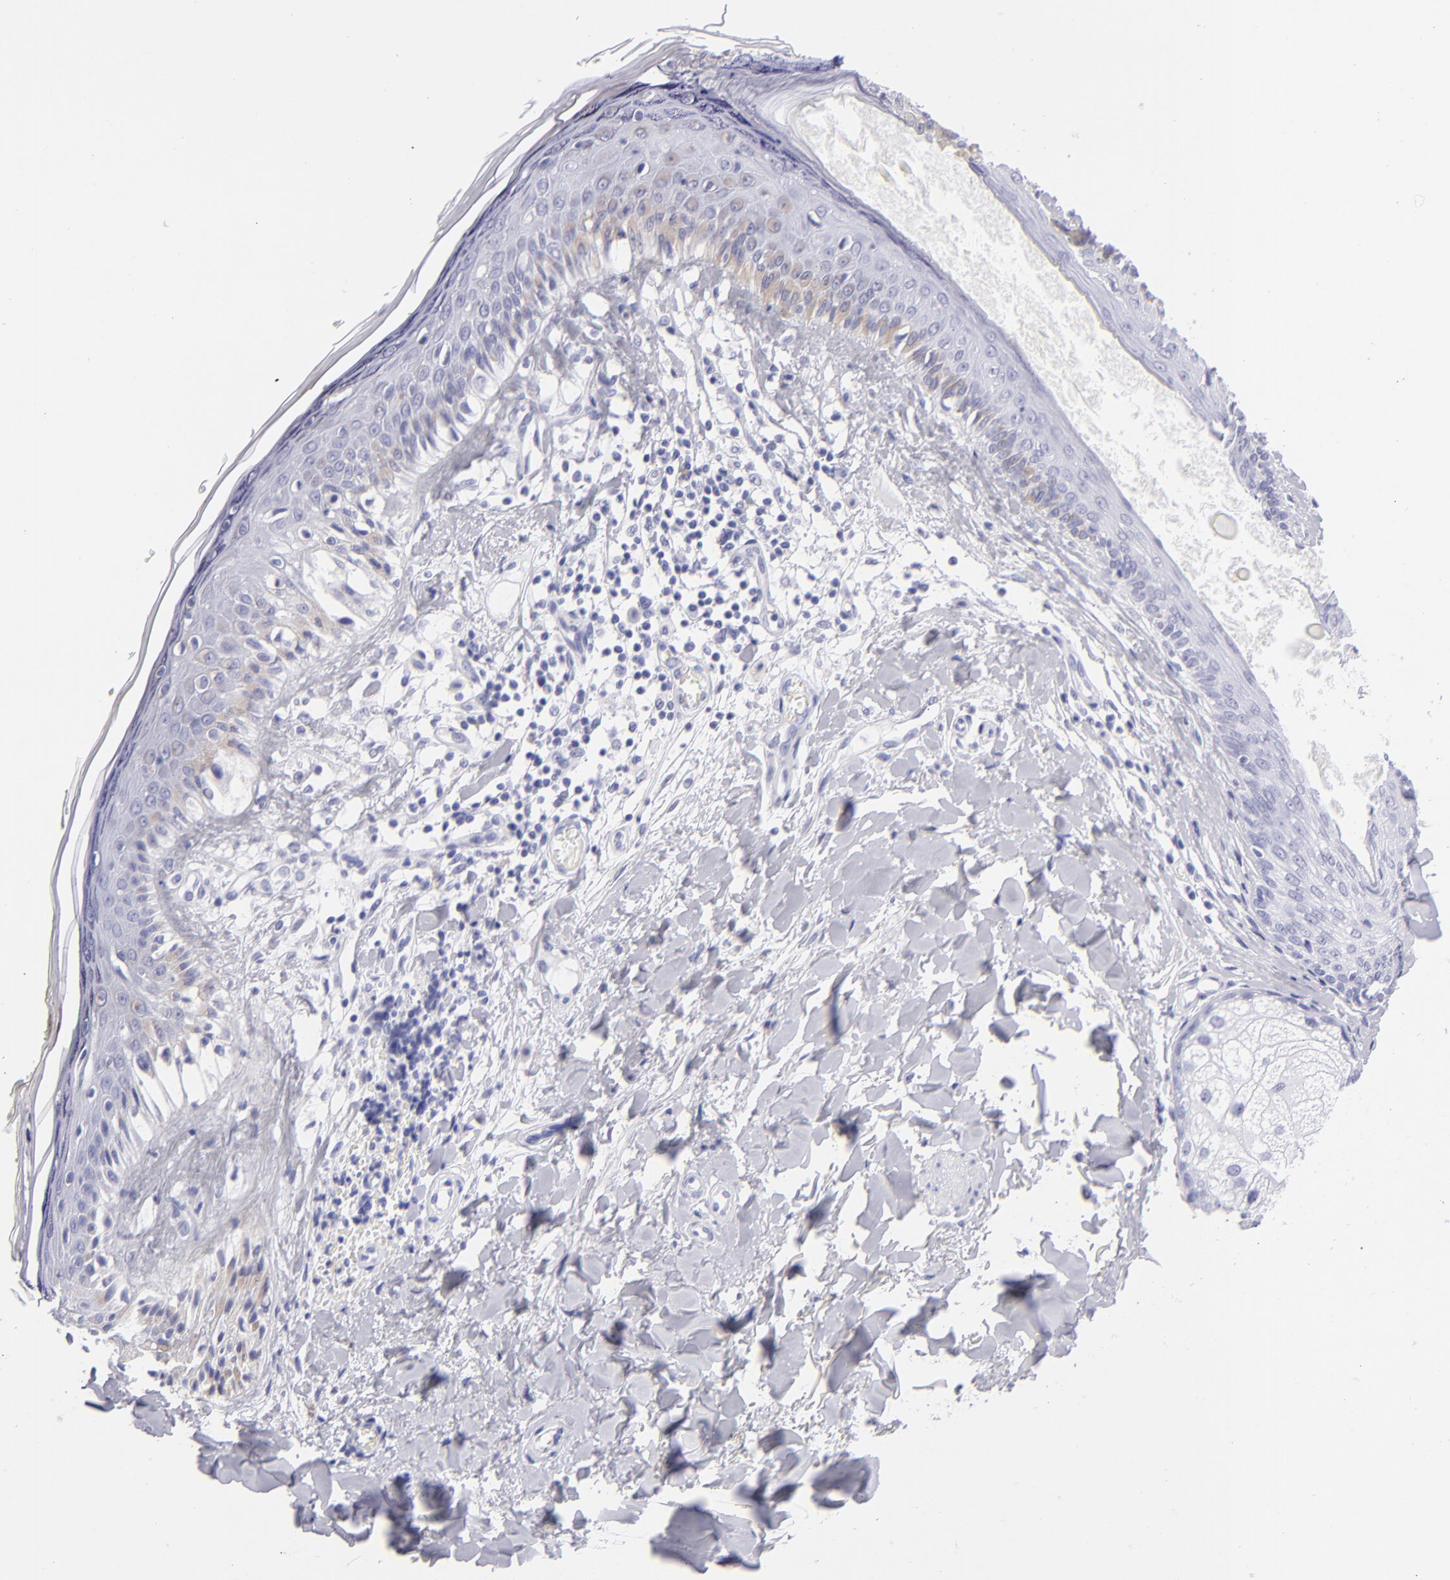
{"staining": {"intensity": "negative", "quantity": "none", "location": "none"}, "tissue": "melanoma", "cell_type": "Tumor cells", "image_type": "cancer", "snomed": [{"axis": "morphology", "description": "Malignant melanoma, NOS"}, {"axis": "topography", "description": "Skin"}], "caption": "This is an immunohistochemistry (IHC) photomicrograph of malignant melanoma. There is no expression in tumor cells.", "gene": "PVALB", "patient": {"sex": "female", "age": 82}}